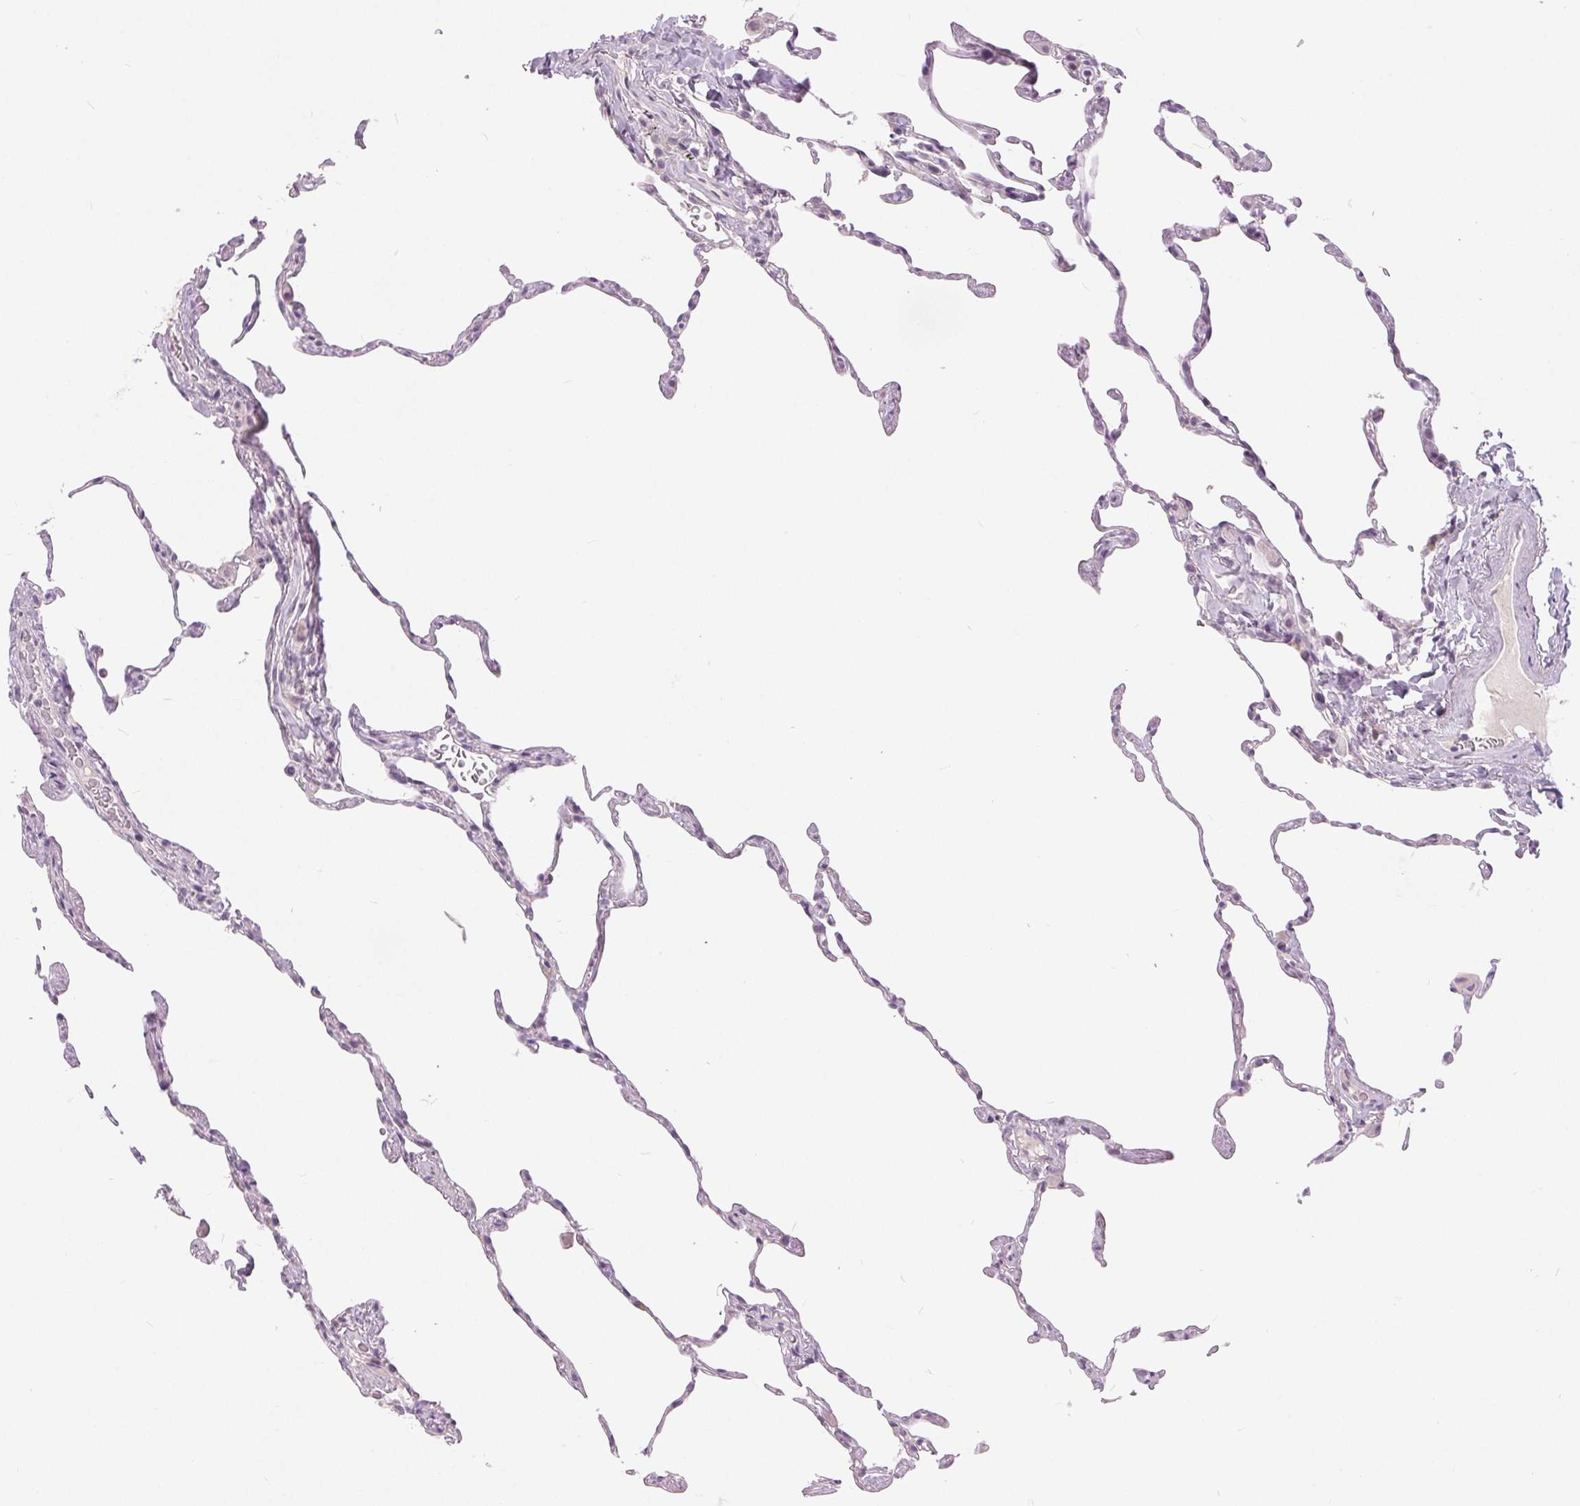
{"staining": {"intensity": "negative", "quantity": "none", "location": "none"}, "tissue": "lung", "cell_type": "Alveolar cells", "image_type": "normal", "snomed": [{"axis": "morphology", "description": "Normal tissue, NOS"}, {"axis": "topography", "description": "Lung"}], "caption": "The immunohistochemistry (IHC) micrograph has no significant expression in alveolar cells of lung. (Brightfield microscopy of DAB (3,3'-diaminobenzidine) immunohistochemistry (IHC) at high magnification).", "gene": "DSG3", "patient": {"sex": "female", "age": 57}}